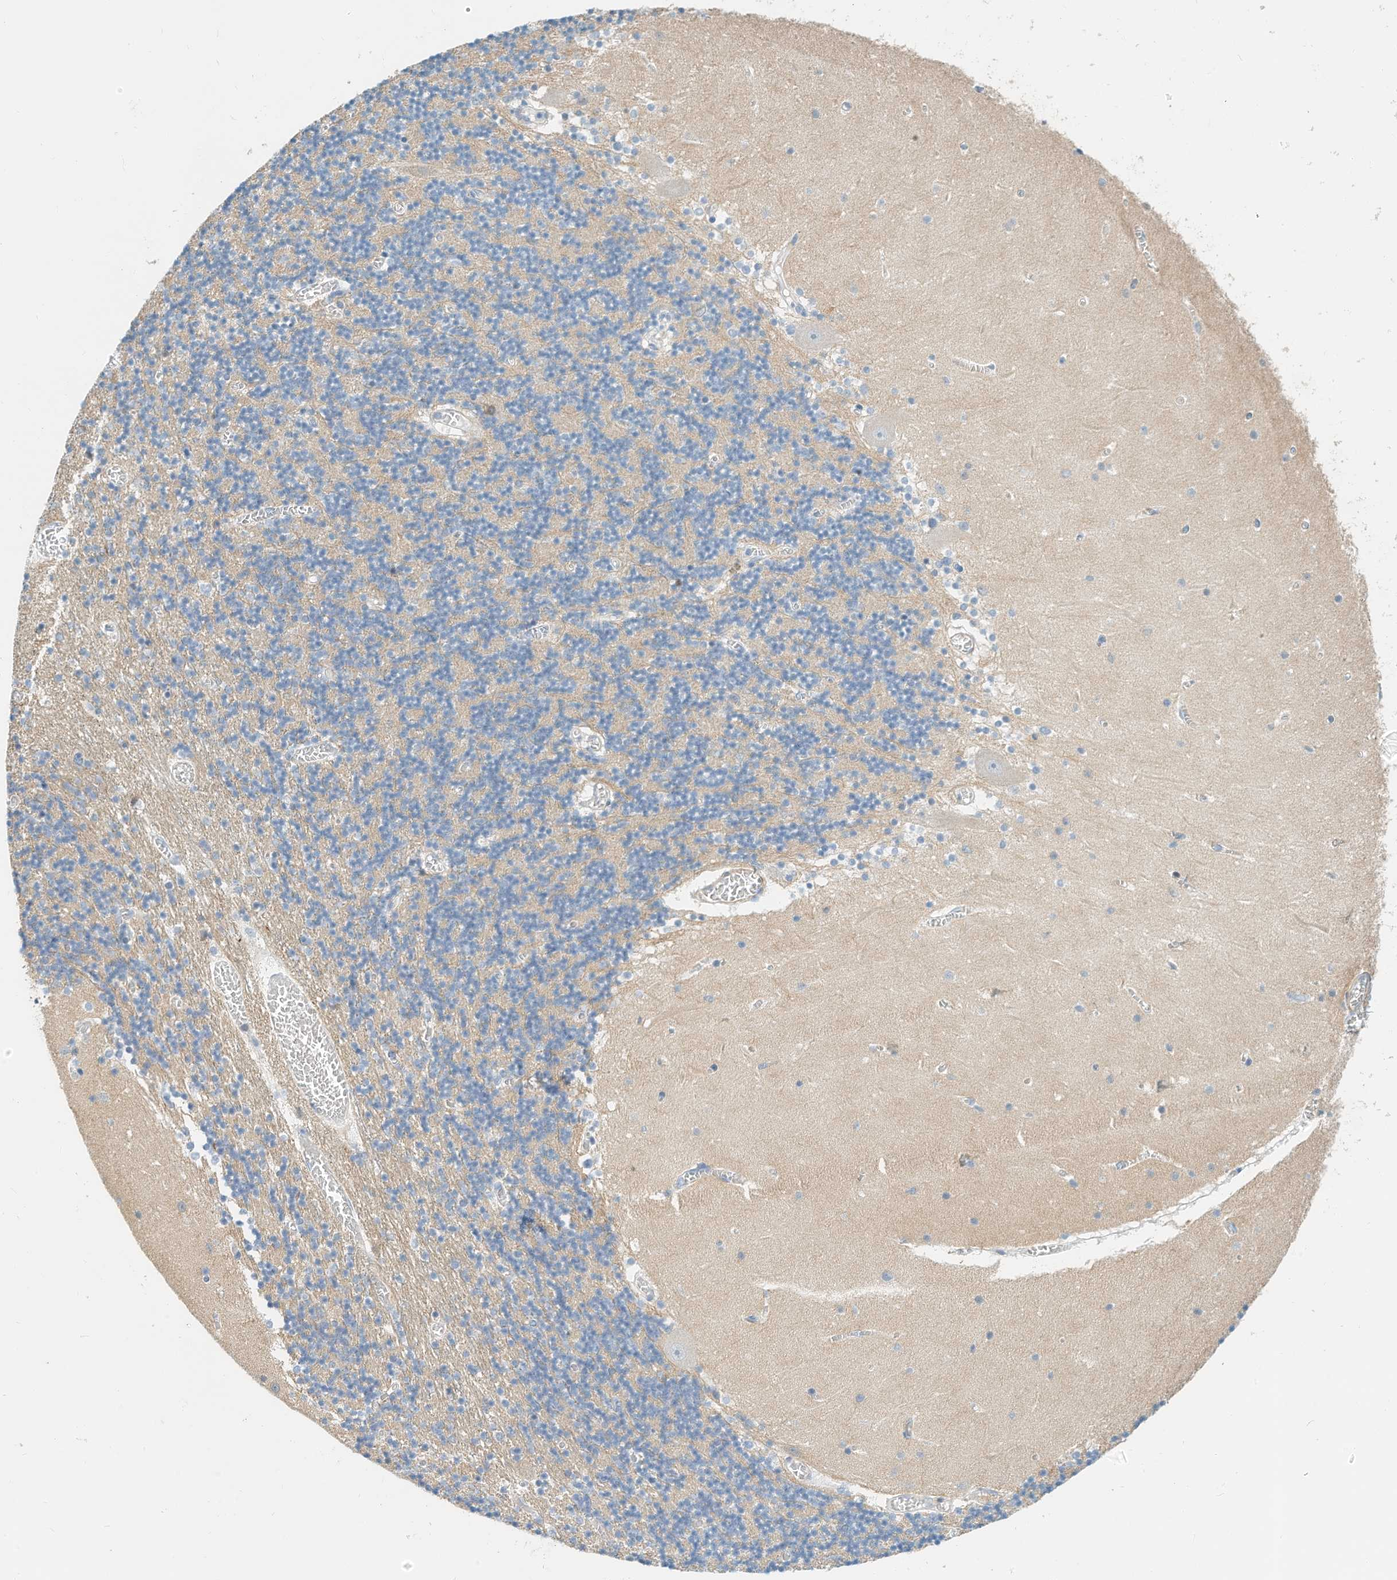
{"staining": {"intensity": "moderate", "quantity": "25%-75%", "location": "cytoplasmic/membranous"}, "tissue": "cerebellum", "cell_type": "Cells in granular layer", "image_type": "normal", "snomed": [{"axis": "morphology", "description": "Normal tissue, NOS"}, {"axis": "topography", "description": "Cerebellum"}], "caption": "Approximately 25%-75% of cells in granular layer in unremarkable cerebellum show moderate cytoplasmic/membranous protein positivity as visualized by brown immunohistochemical staining.", "gene": "MICAL1", "patient": {"sex": "female", "age": 28}}